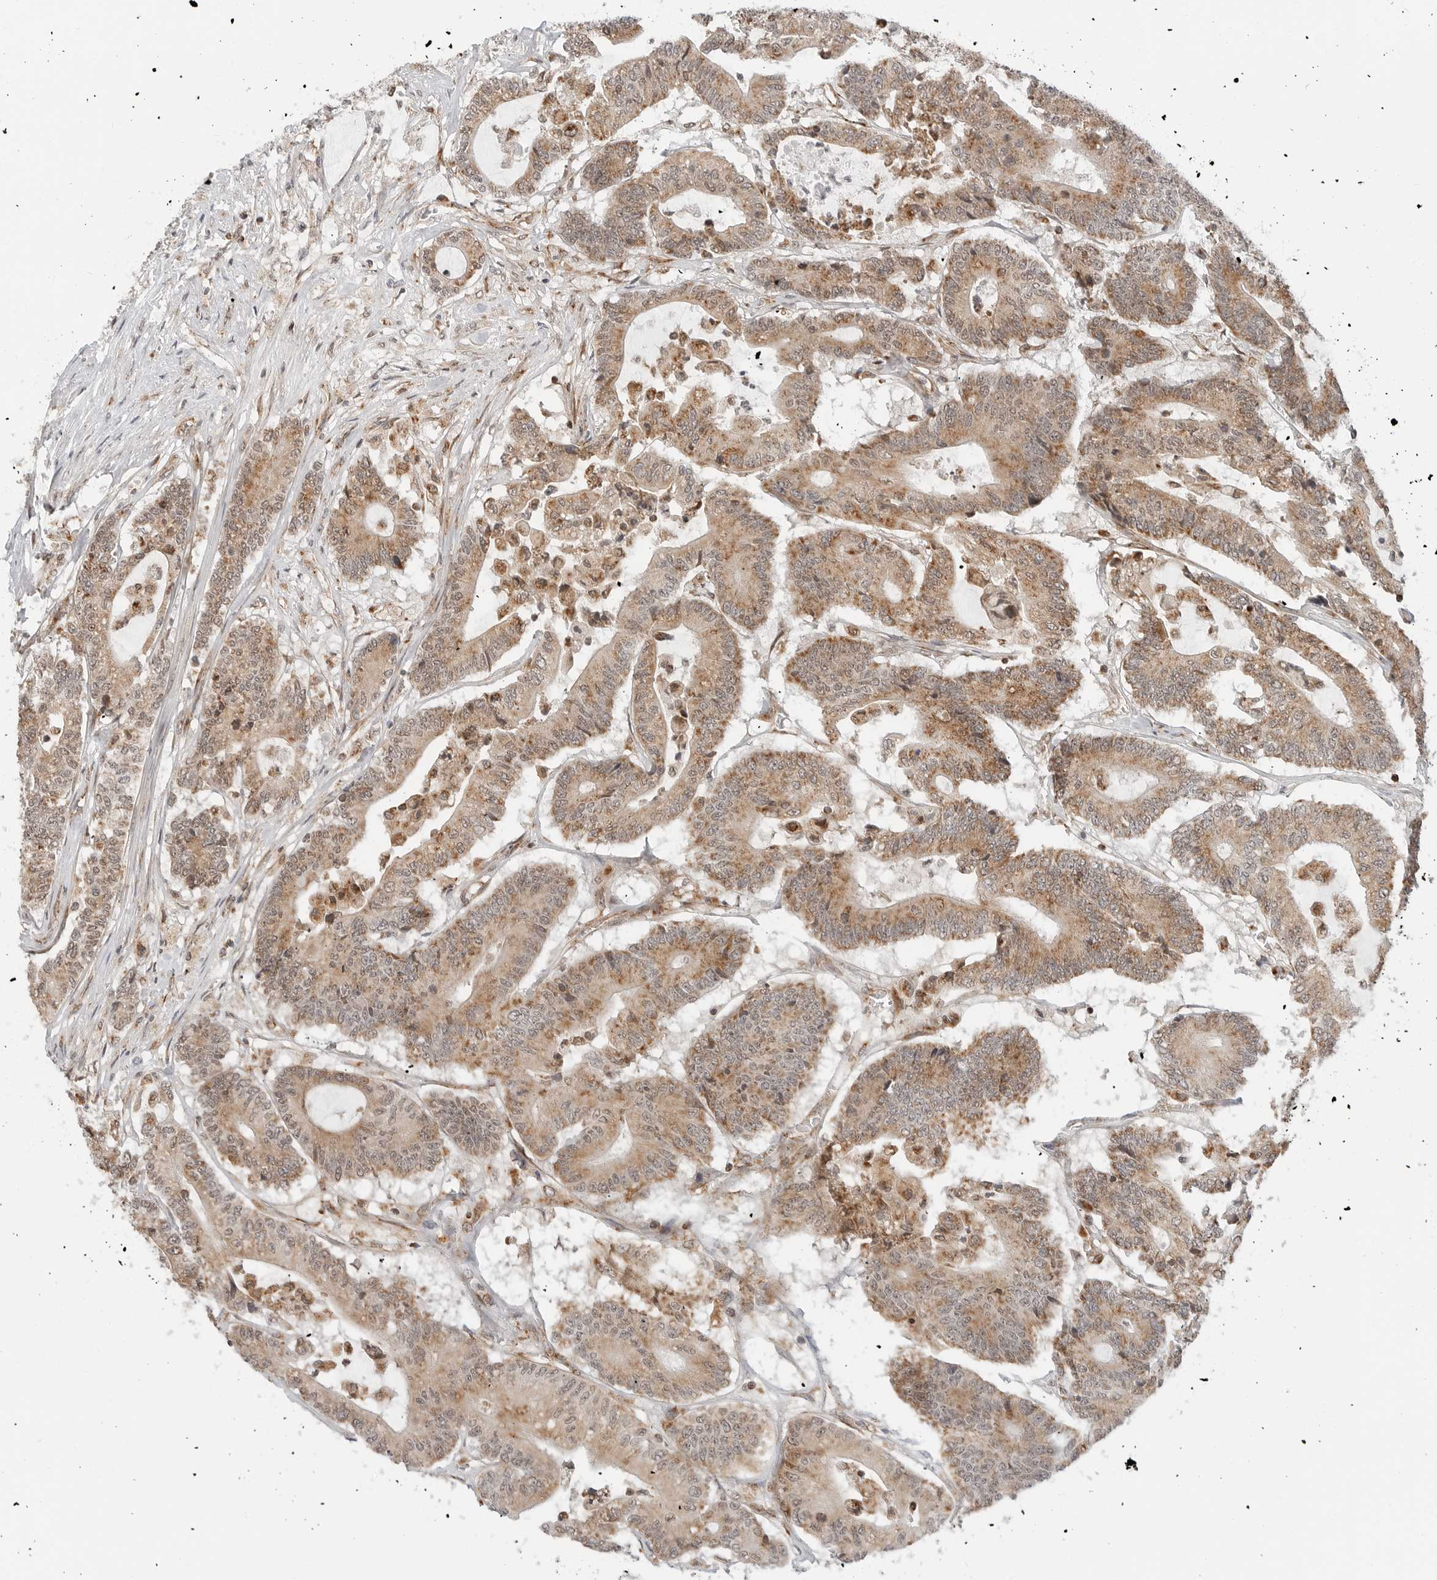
{"staining": {"intensity": "moderate", "quantity": ">75%", "location": "cytoplasmic/membranous,nuclear"}, "tissue": "colorectal cancer", "cell_type": "Tumor cells", "image_type": "cancer", "snomed": [{"axis": "morphology", "description": "Adenocarcinoma, NOS"}, {"axis": "topography", "description": "Colon"}], "caption": "Tumor cells reveal moderate cytoplasmic/membranous and nuclear positivity in about >75% of cells in adenocarcinoma (colorectal). Immunohistochemistry (ihc) stains the protein in brown and the nuclei are stained blue.", "gene": "POLR3GL", "patient": {"sex": "female", "age": 84}}